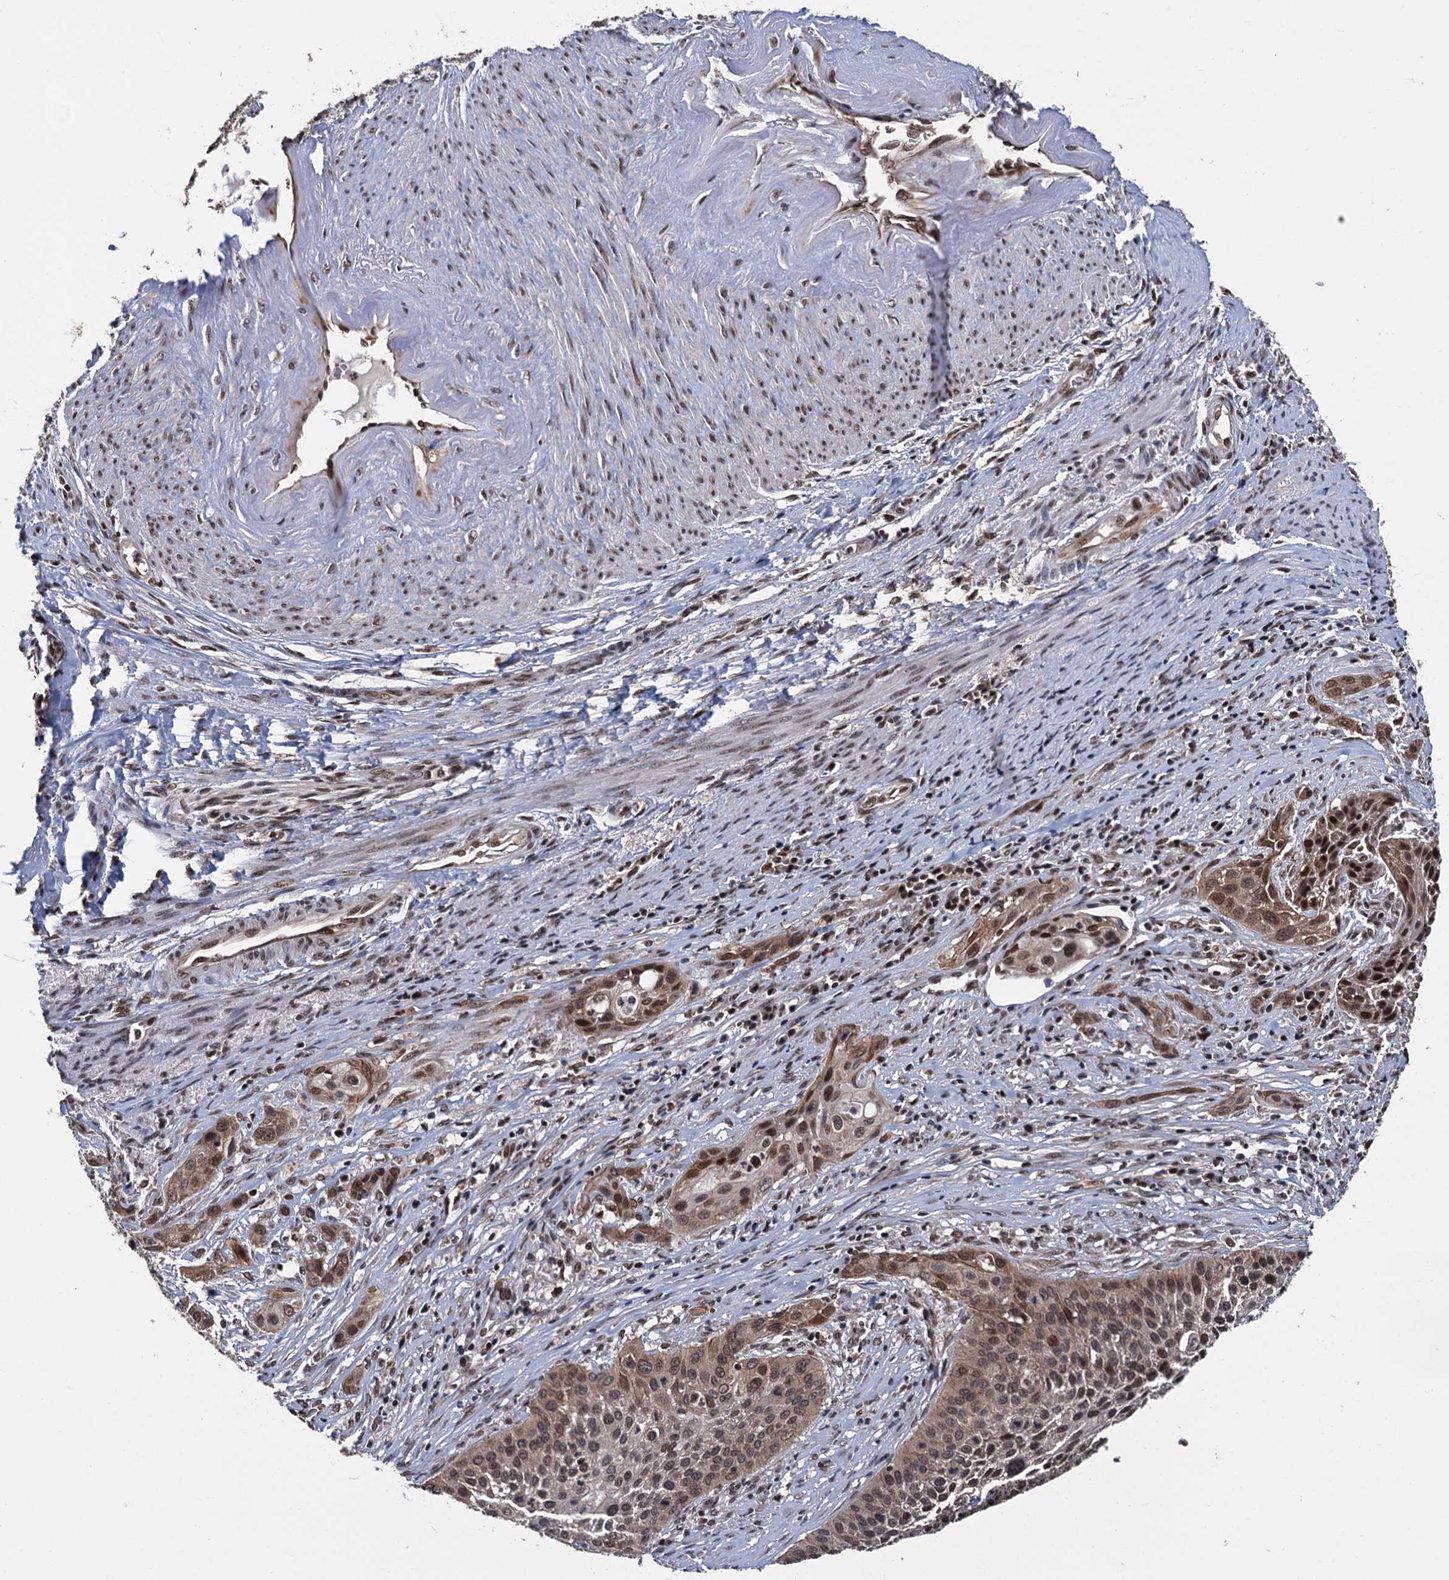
{"staining": {"intensity": "moderate", "quantity": "25%-75%", "location": "cytoplasmic/membranous,nuclear"}, "tissue": "cervical cancer", "cell_type": "Tumor cells", "image_type": "cancer", "snomed": [{"axis": "morphology", "description": "Squamous cell carcinoma, NOS"}, {"axis": "topography", "description": "Cervix"}], "caption": "Cervical cancer stained with a brown dye reveals moderate cytoplasmic/membranous and nuclear positive staining in approximately 25%-75% of tumor cells.", "gene": "RASSF4", "patient": {"sex": "female", "age": 34}}